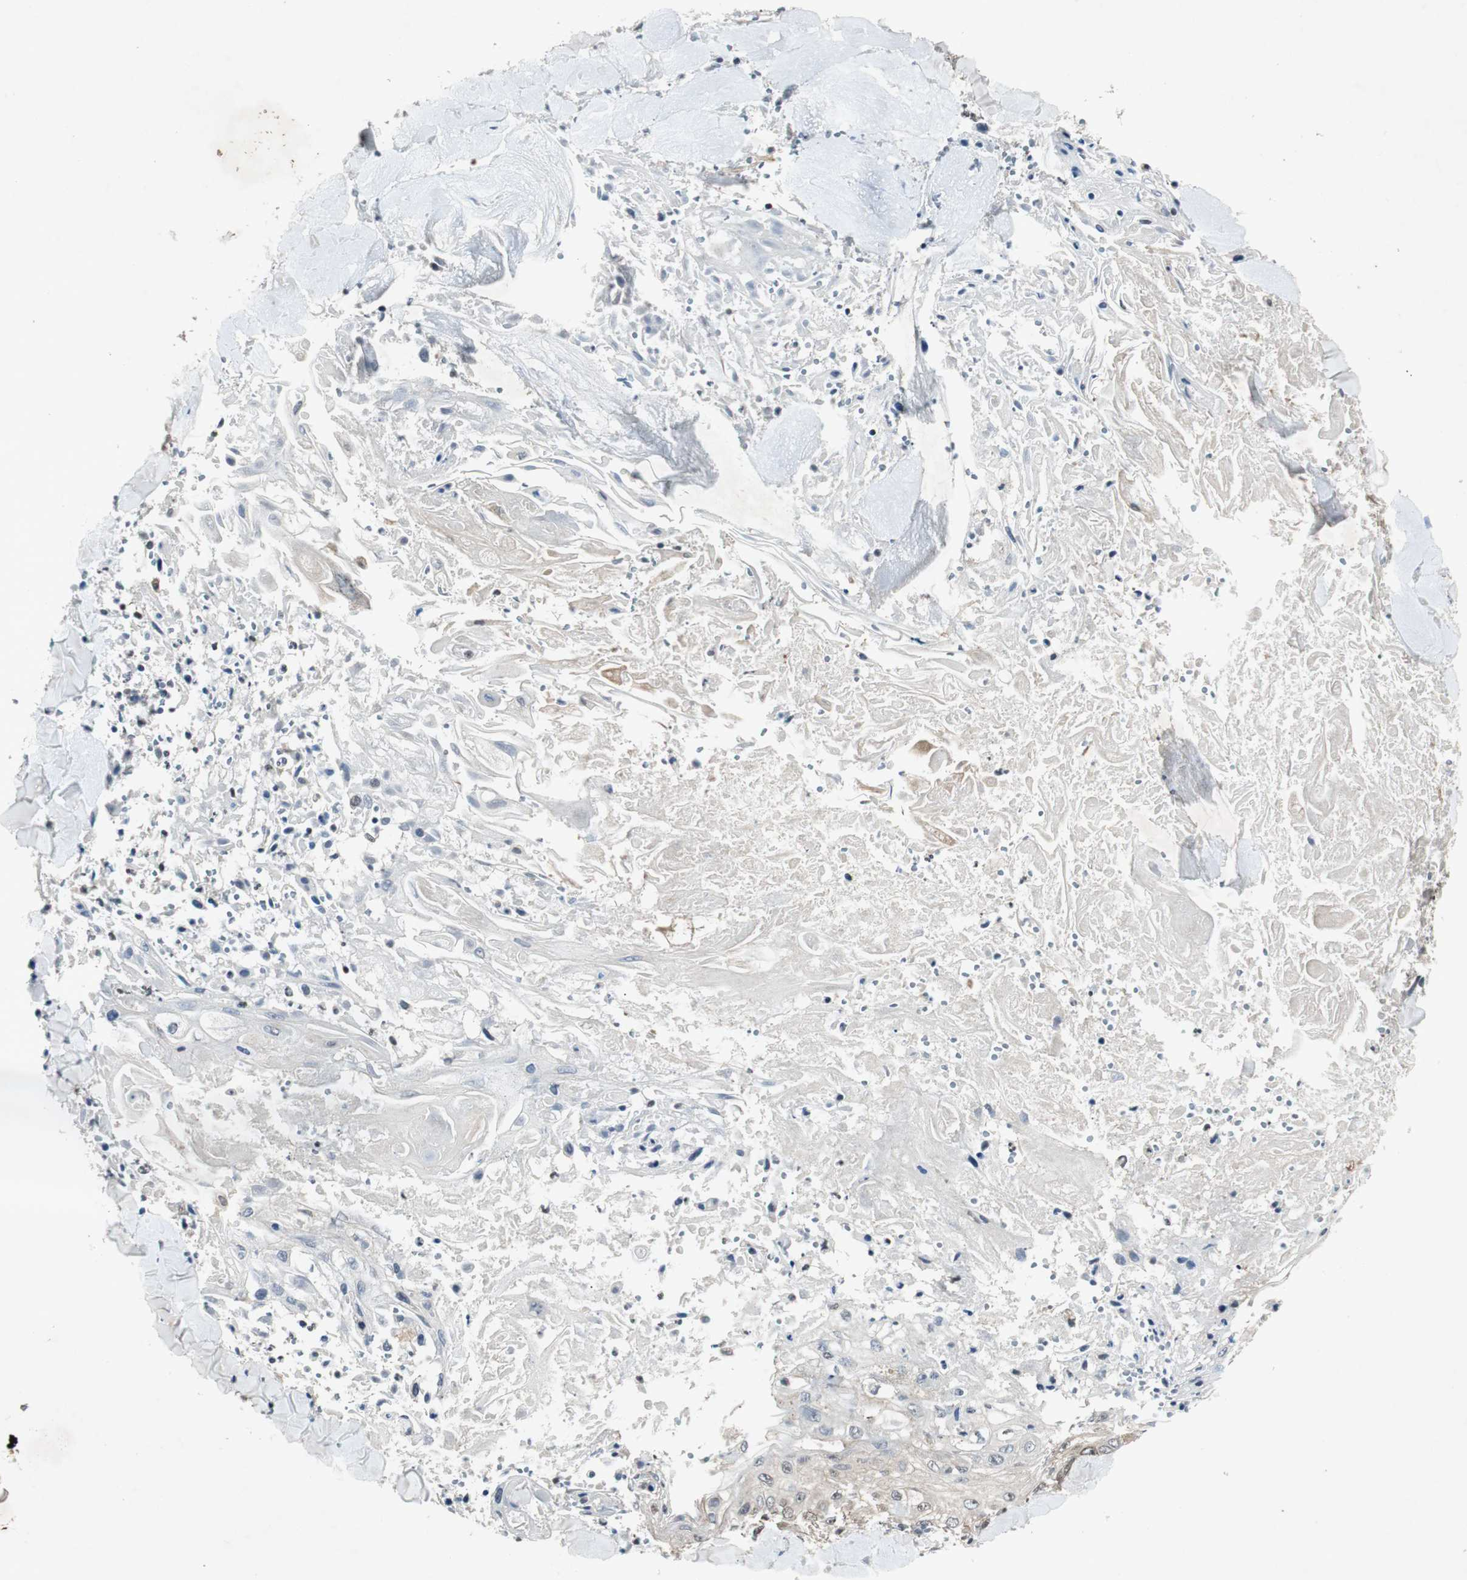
{"staining": {"intensity": "negative", "quantity": "none", "location": "none"}, "tissue": "skin cancer", "cell_type": "Tumor cells", "image_type": "cancer", "snomed": [{"axis": "morphology", "description": "Squamous cell carcinoma, NOS"}, {"axis": "topography", "description": "Skin"}], "caption": "An immunohistochemistry (IHC) micrograph of skin squamous cell carcinoma is shown. There is no staining in tumor cells of skin squamous cell carcinoma.", "gene": "SMAD1", "patient": {"sex": "male", "age": 86}}